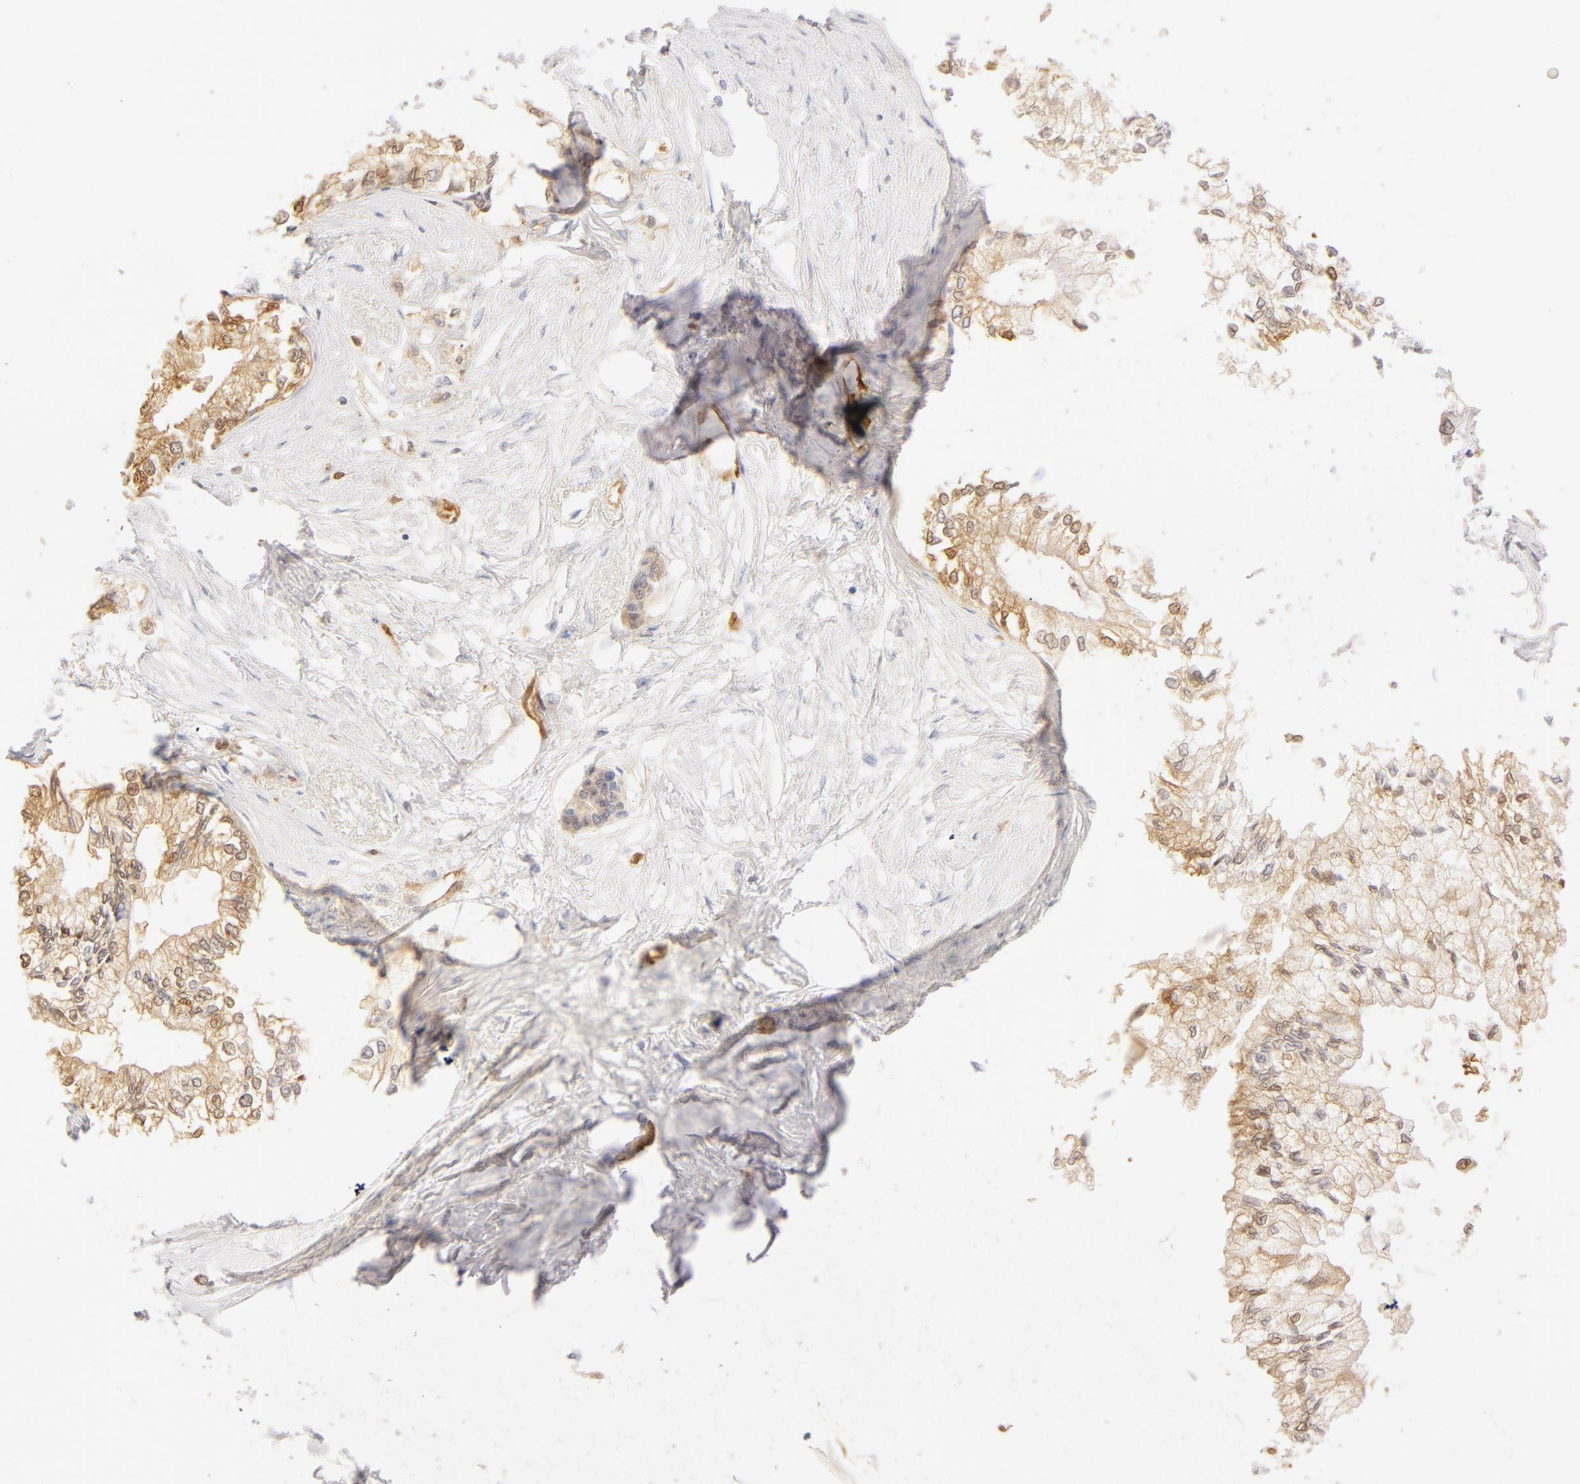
{"staining": {"intensity": "weak", "quantity": "25%-75%", "location": "nuclear"}, "tissue": "pancreatic cancer", "cell_type": "Tumor cells", "image_type": "cancer", "snomed": [{"axis": "morphology", "description": "Adenocarcinoma, NOS"}, {"axis": "topography", "description": "Pancreas"}], "caption": "This histopathology image exhibits adenocarcinoma (pancreatic) stained with immunohistochemistry (IHC) to label a protein in brown. The nuclear of tumor cells show weak positivity for the protein. Nuclei are counter-stained blue.", "gene": "CA2", "patient": {"sex": "male", "age": 79}}